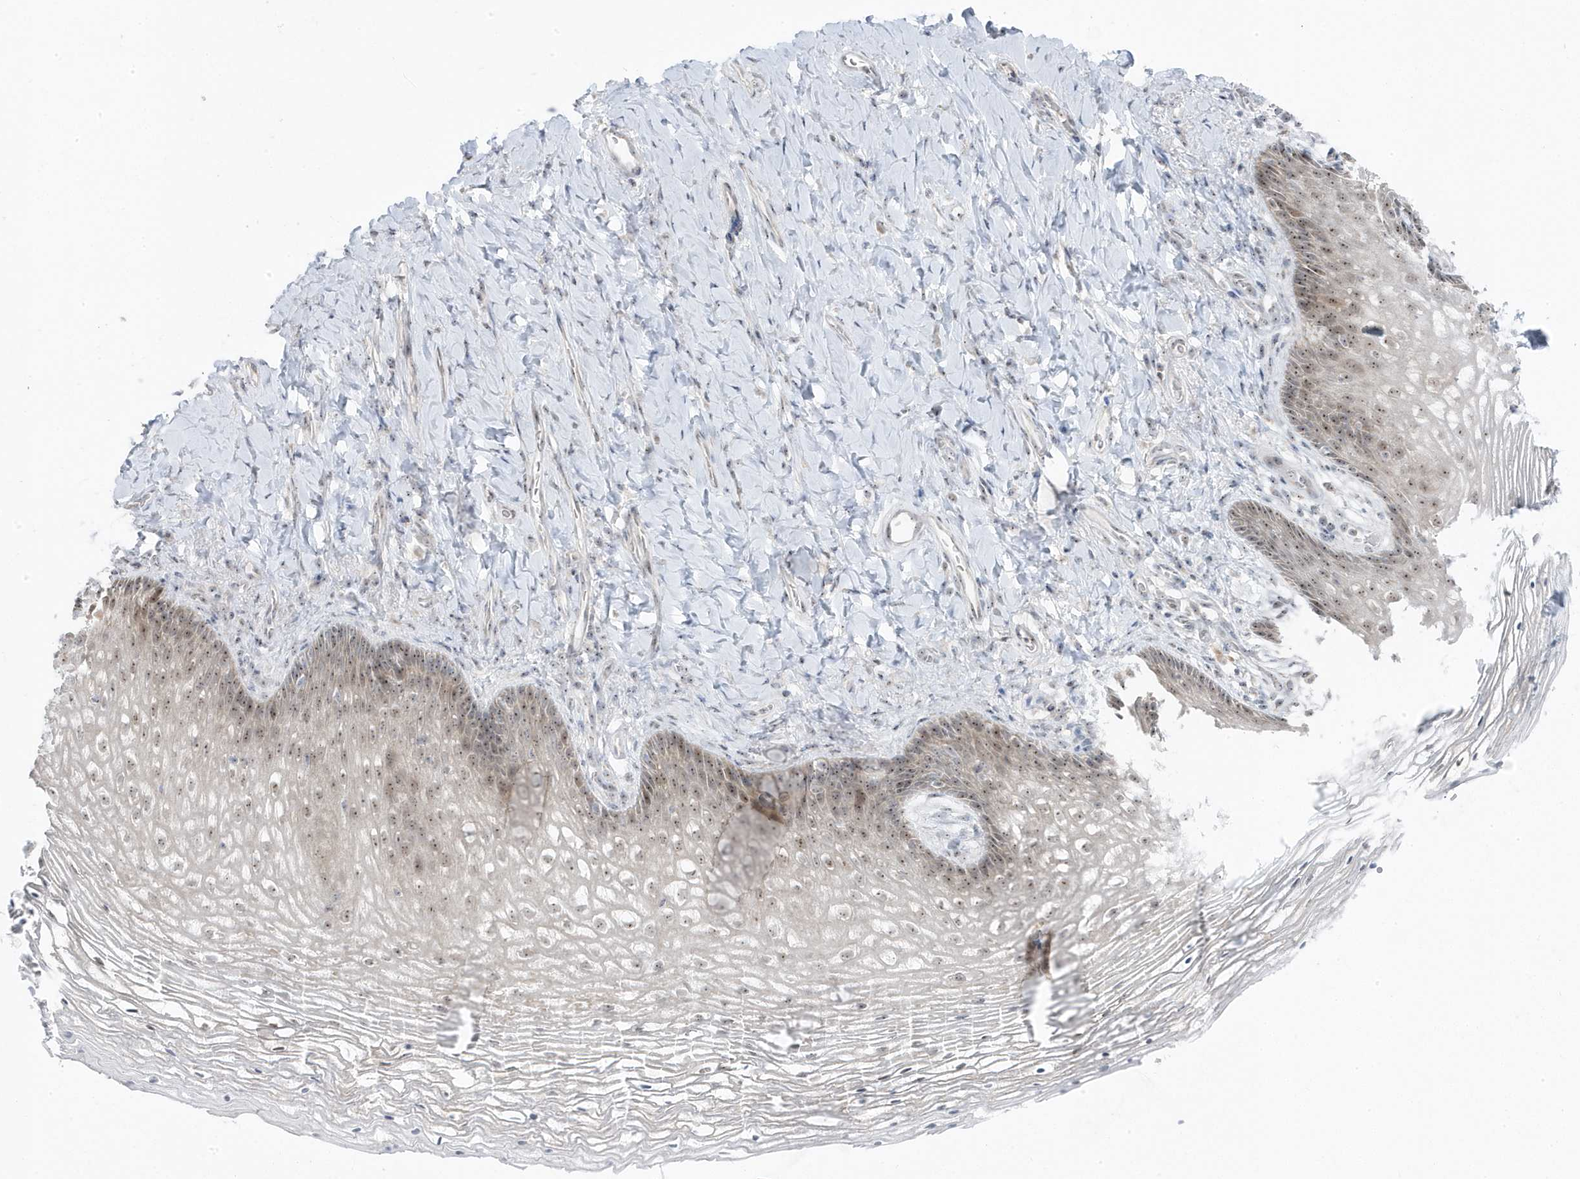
{"staining": {"intensity": "moderate", "quantity": "25%-75%", "location": "nuclear"}, "tissue": "vagina", "cell_type": "Squamous epithelial cells", "image_type": "normal", "snomed": [{"axis": "morphology", "description": "Normal tissue, NOS"}, {"axis": "topography", "description": "Vagina"}], "caption": "Benign vagina demonstrates moderate nuclear staining in approximately 25%-75% of squamous epithelial cells, visualized by immunohistochemistry. The staining is performed using DAB (3,3'-diaminobenzidine) brown chromogen to label protein expression. The nuclei are counter-stained blue using hematoxylin.", "gene": "TSEN15", "patient": {"sex": "female", "age": 60}}